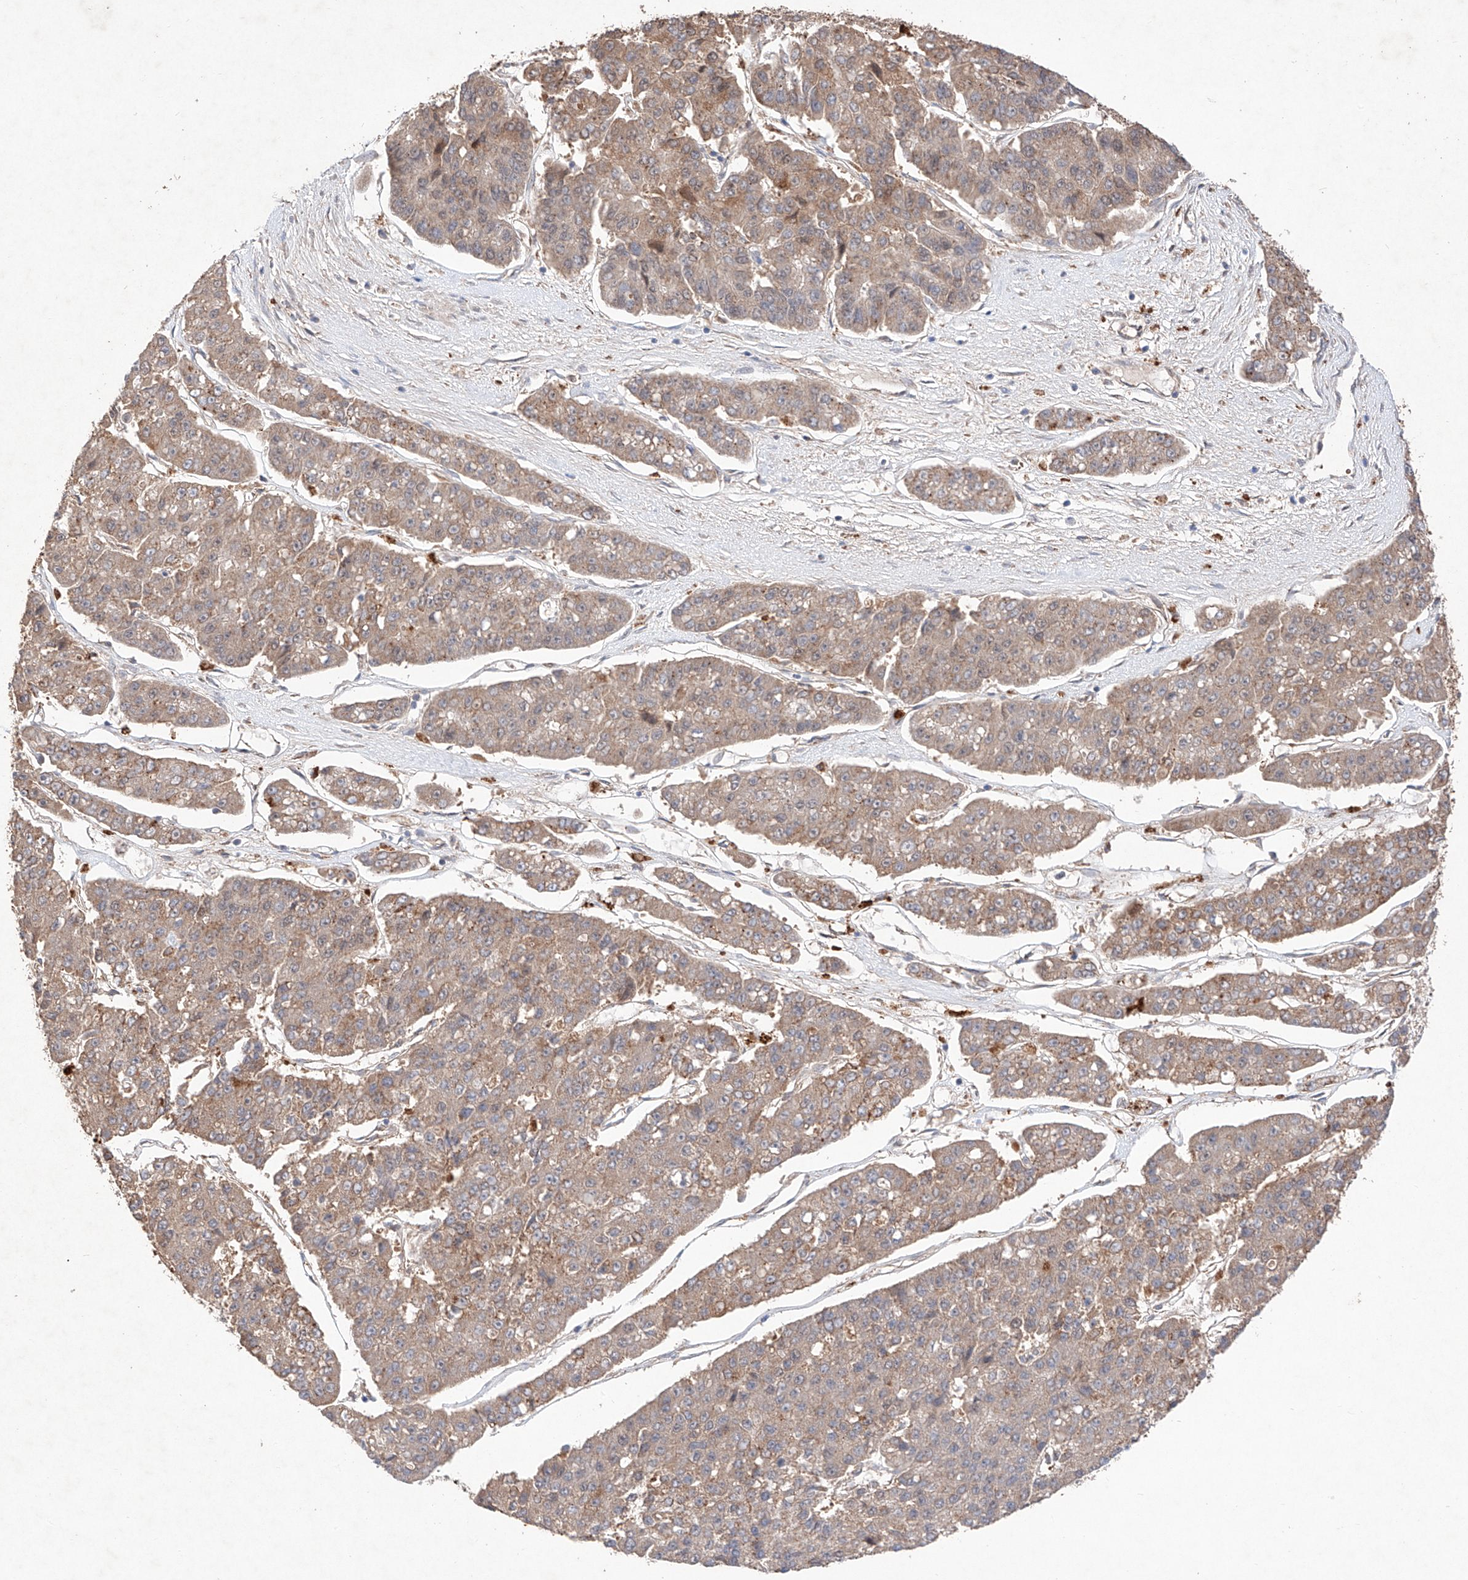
{"staining": {"intensity": "moderate", "quantity": ">75%", "location": "cytoplasmic/membranous"}, "tissue": "pancreatic cancer", "cell_type": "Tumor cells", "image_type": "cancer", "snomed": [{"axis": "morphology", "description": "Adenocarcinoma, NOS"}, {"axis": "topography", "description": "Pancreas"}], "caption": "Pancreatic cancer (adenocarcinoma) was stained to show a protein in brown. There is medium levels of moderate cytoplasmic/membranous positivity in about >75% of tumor cells.", "gene": "C6orf62", "patient": {"sex": "male", "age": 50}}